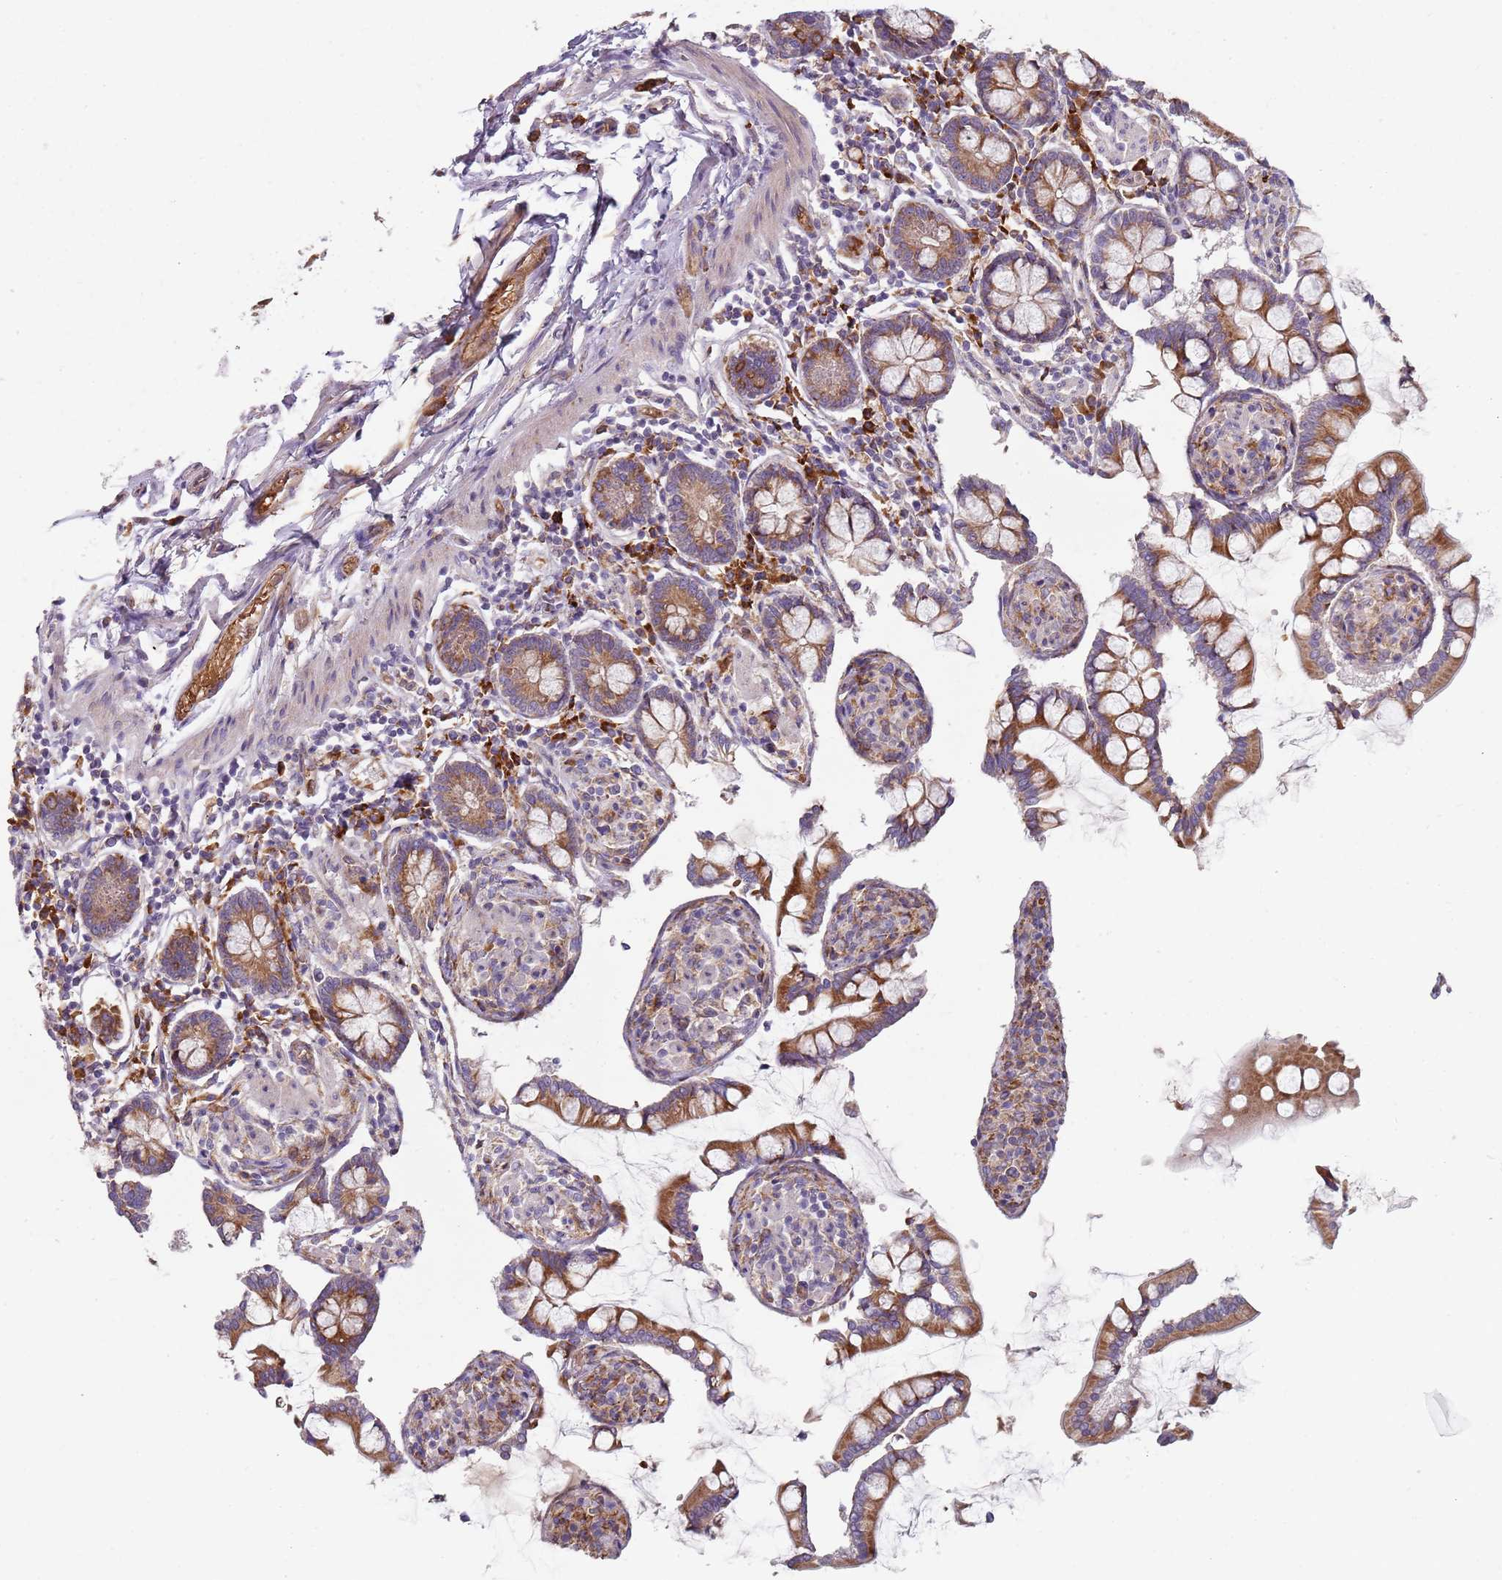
{"staining": {"intensity": "strong", "quantity": ">75%", "location": "cytoplasmic/membranous"}, "tissue": "small intestine", "cell_type": "Glandular cells", "image_type": "normal", "snomed": [{"axis": "morphology", "description": "Normal tissue, NOS"}, {"axis": "topography", "description": "Small intestine"}], "caption": "A histopathology image showing strong cytoplasmic/membranous expression in about >75% of glandular cells in unremarkable small intestine, as visualized by brown immunohistochemical staining.", "gene": "SPATA2", "patient": {"sex": "male", "age": 41}}